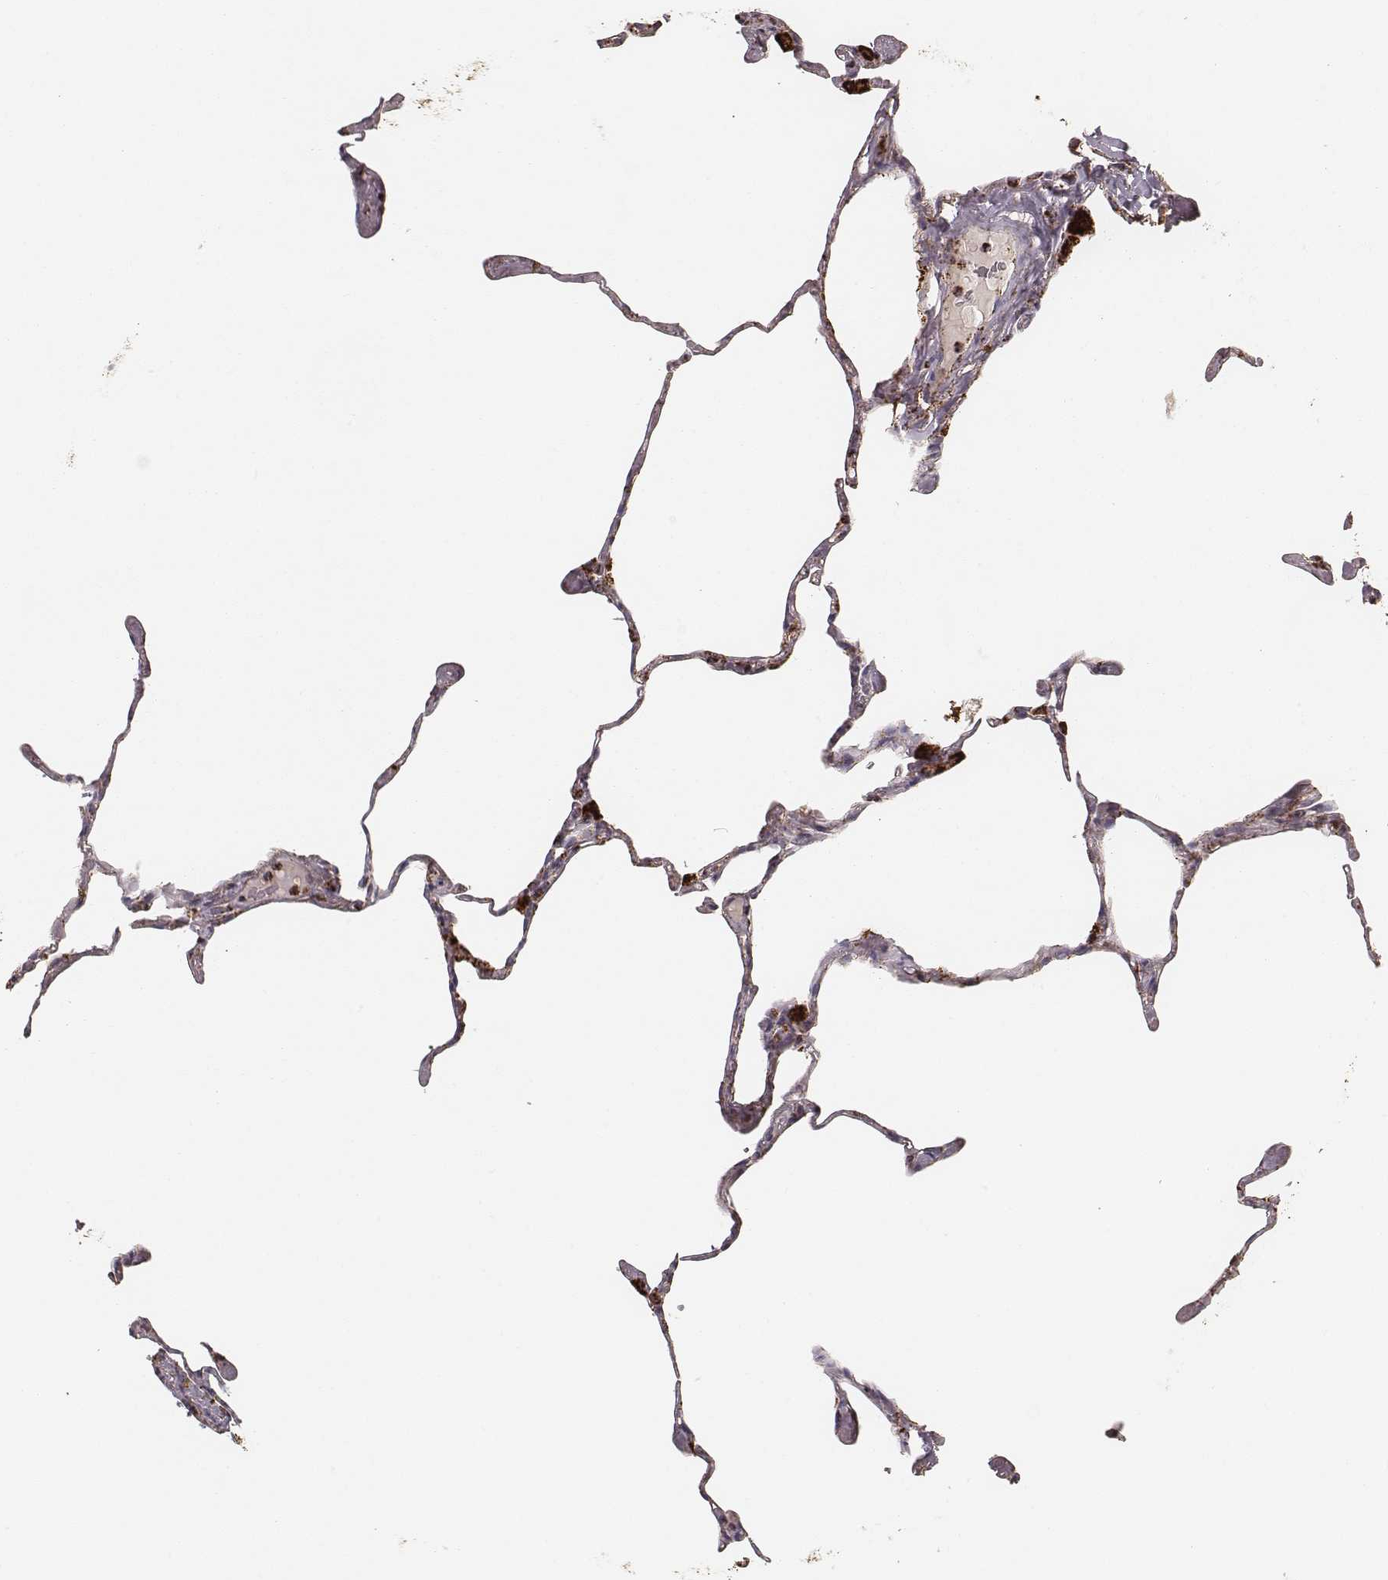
{"staining": {"intensity": "moderate", "quantity": ">75%", "location": "cytoplasmic/membranous"}, "tissue": "lung", "cell_type": "Alveolar cells", "image_type": "normal", "snomed": [{"axis": "morphology", "description": "Normal tissue, NOS"}, {"axis": "topography", "description": "Lung"}], "caption": "A brown stain shows moderate cytoplasmic/membranous staining of a protein in alveolar cells of normal human lung.", "gene": "CS", "patient": {"sex": "male", "age": 65}}